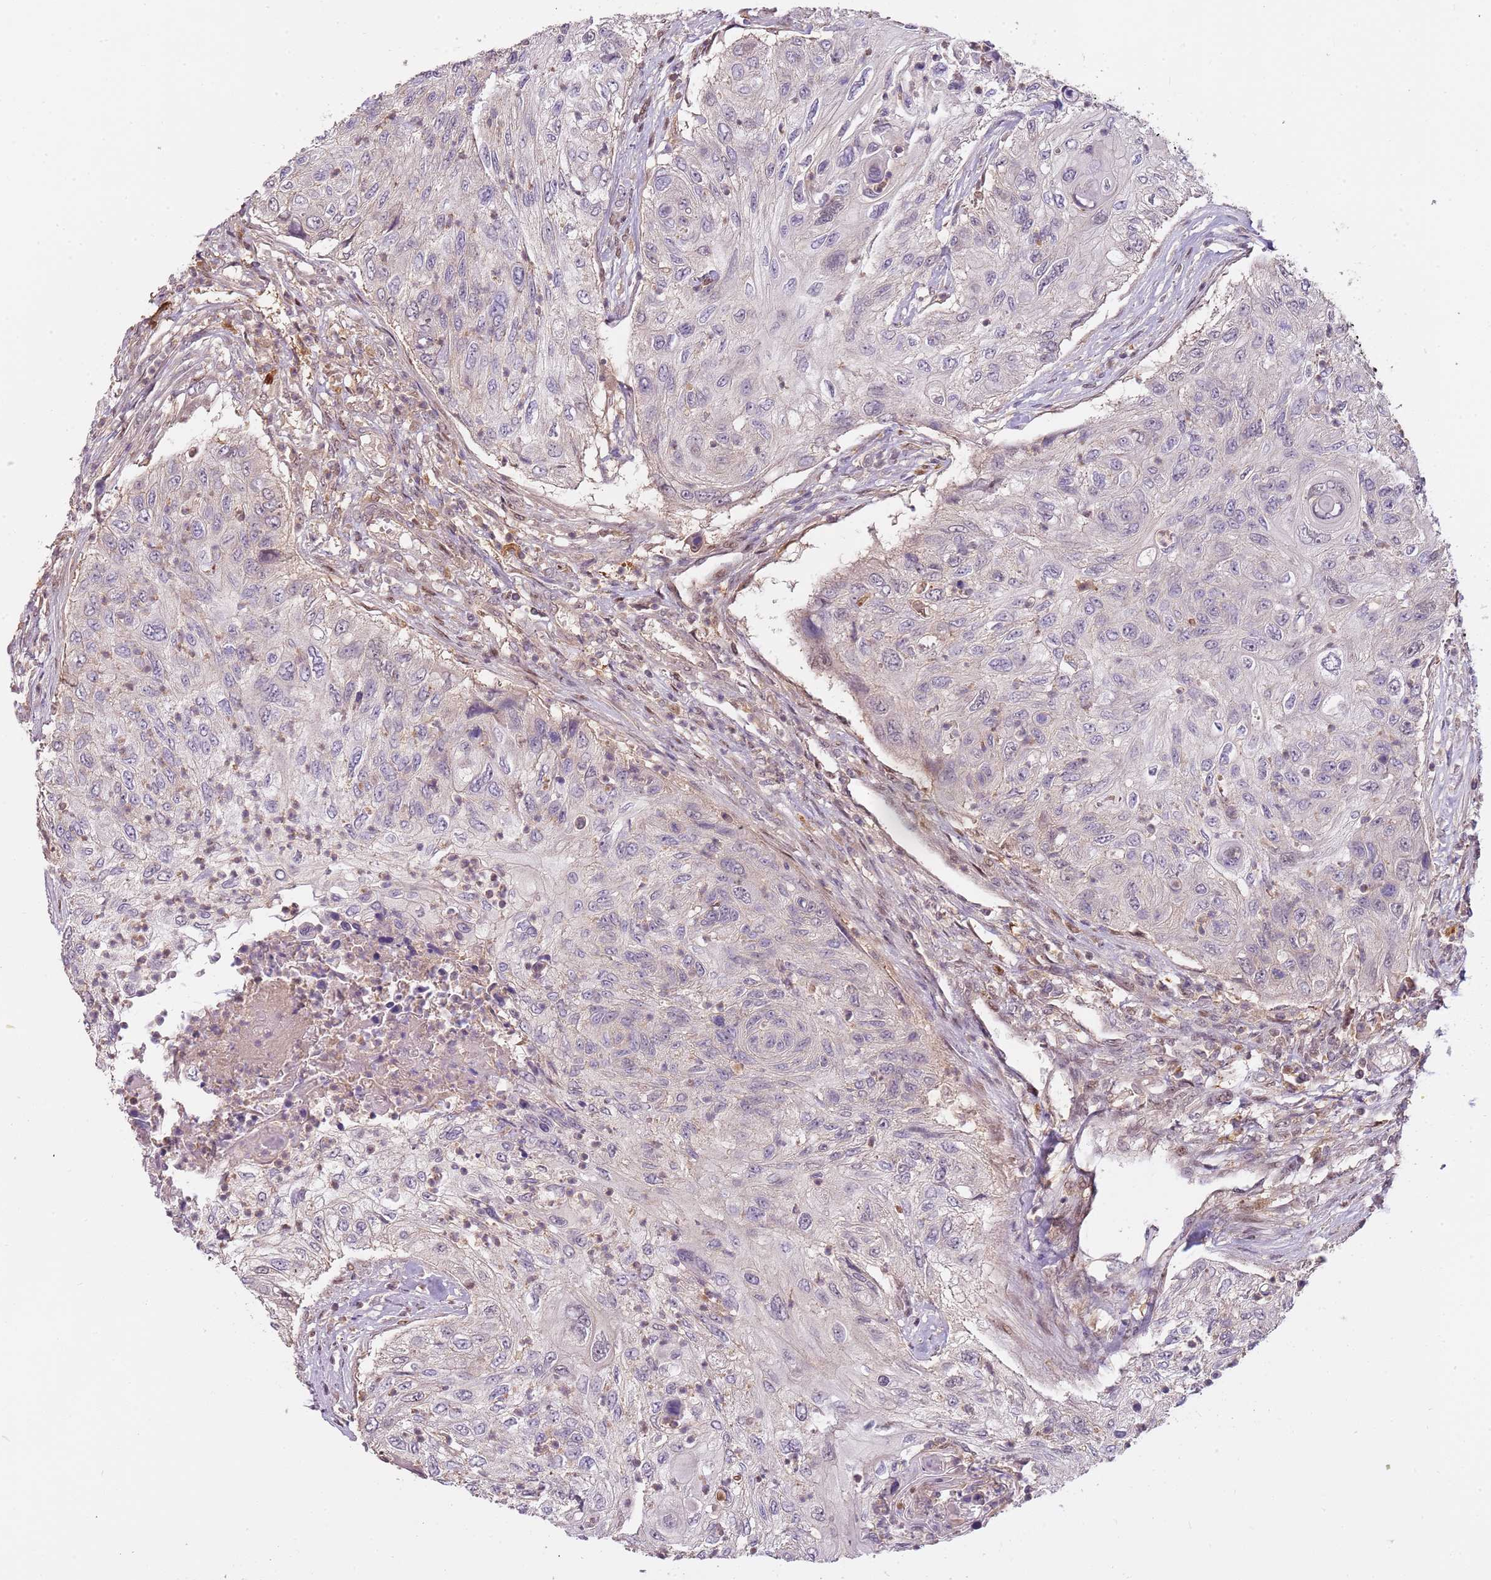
{"staining": {"intensity": "negative", "quantity": "none", "location": "none"}, "tissue": "urothelial cancer", "cell_type": "Tumor cells", "image_type": "cancer", "snomed": [{"axis": "morphology", "description": "Urothelial carcinoma, High grade"}, {"axis": "topography", "description": "Urinary bladder"}], "caption": "IHC photomicrograph of human high-grade urothelial carcinoma stained for a protein (brown), which displays no positivity in tumor cells. (DAB (3,3'-diaminobenzidine) IHC with hematoxylin counter stain).", "gene": "GSTO2", "patient": {"sex": "female", "age": 60}}